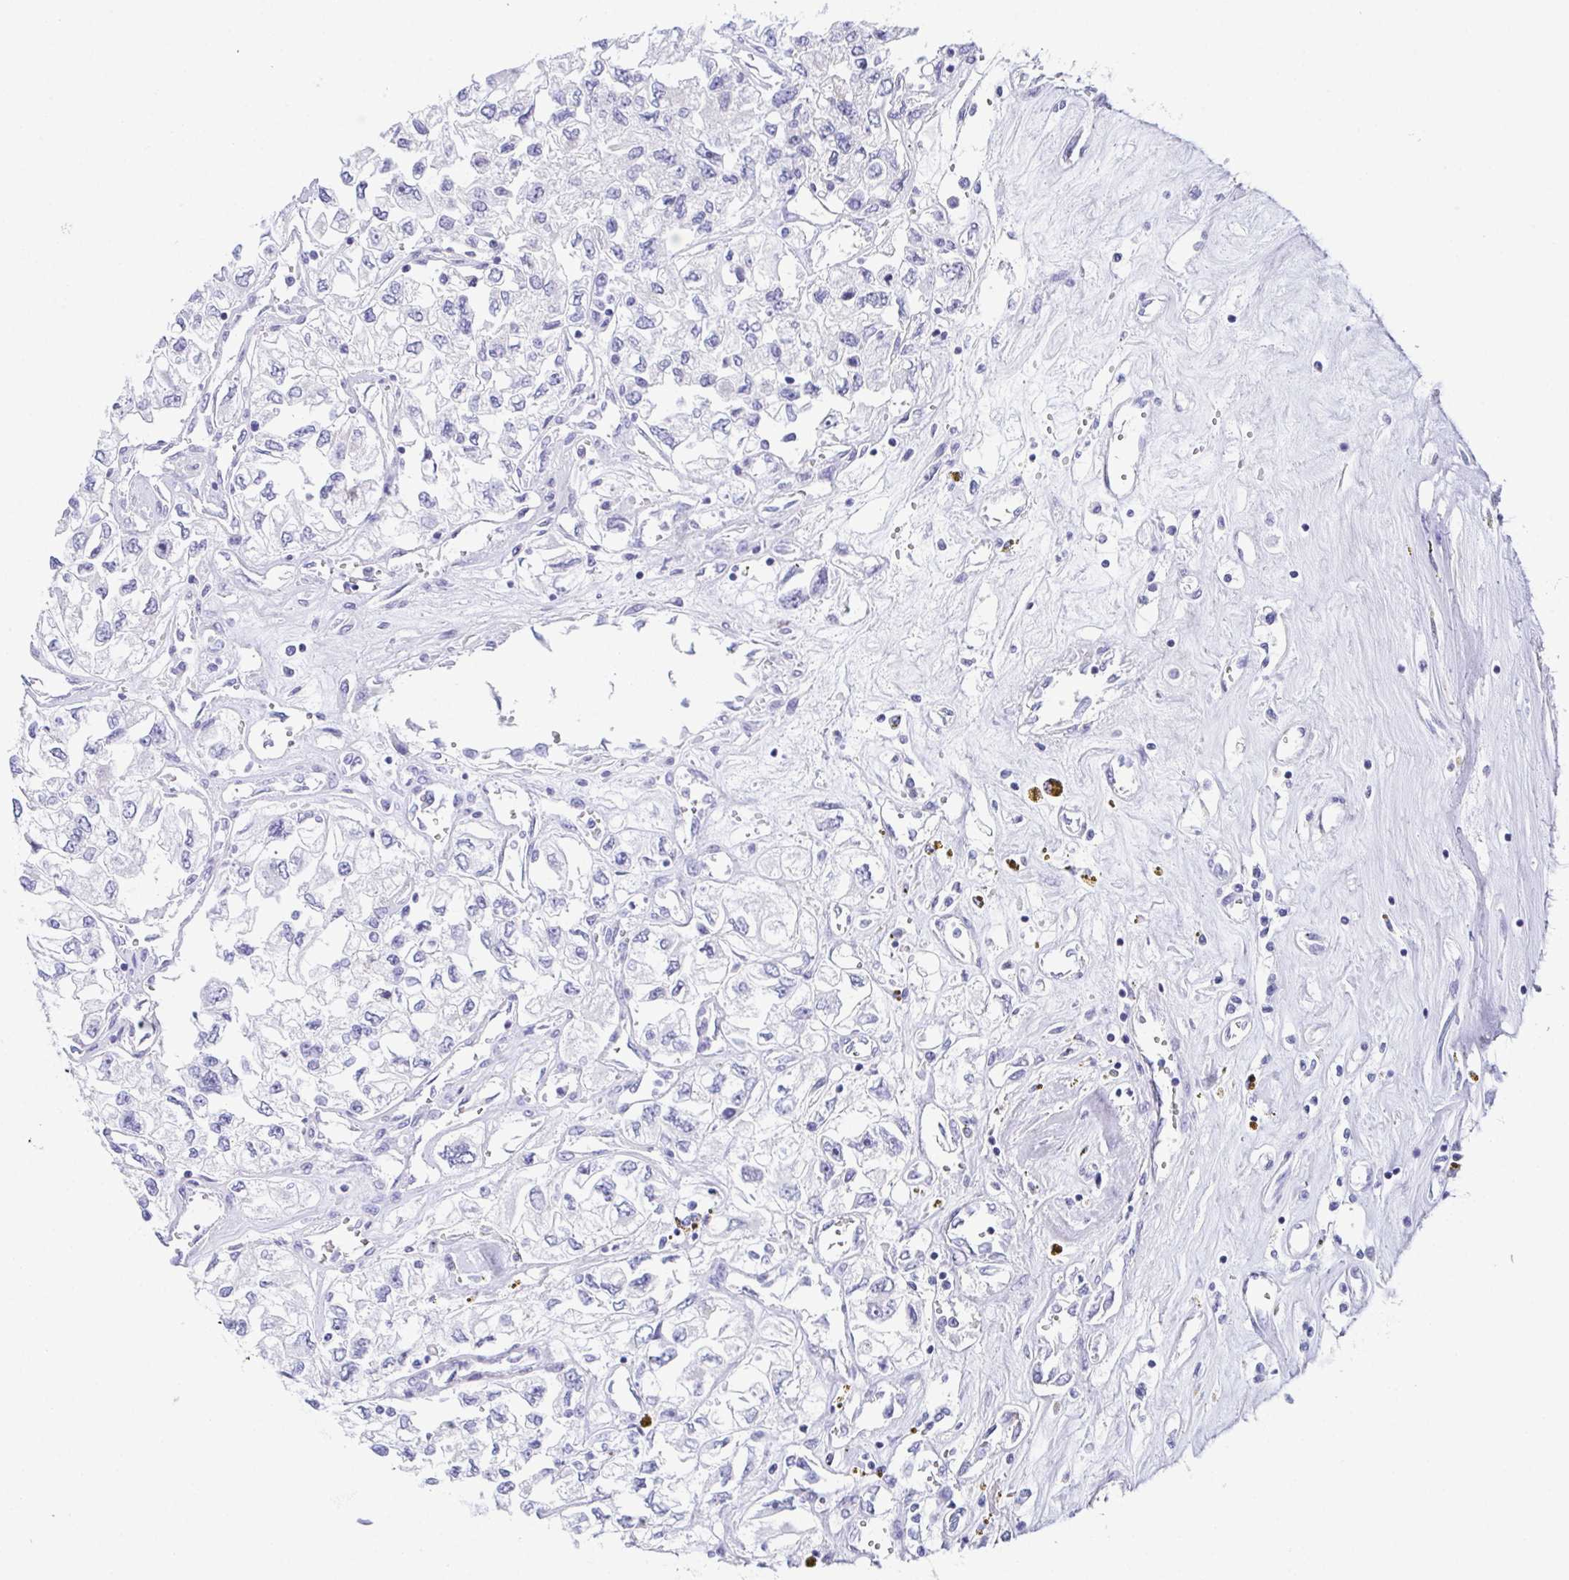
{"staining": {"intensity": "negative", "quantity": "none", "location": "none"}, "tissue": "renal cancer", "cell_type": "Tumor cells", "image_type": "cancer", "snomed": [{"axis": "morphology", "description": "Adenocarcinoma, NOS"}, {"axis": "topography", "description": "Kidney"}], "caption": "Tumor cells show no significant expression in renal cancer.", "gene": "TEX19", "patient": {"sex": "female", "age": 59}}